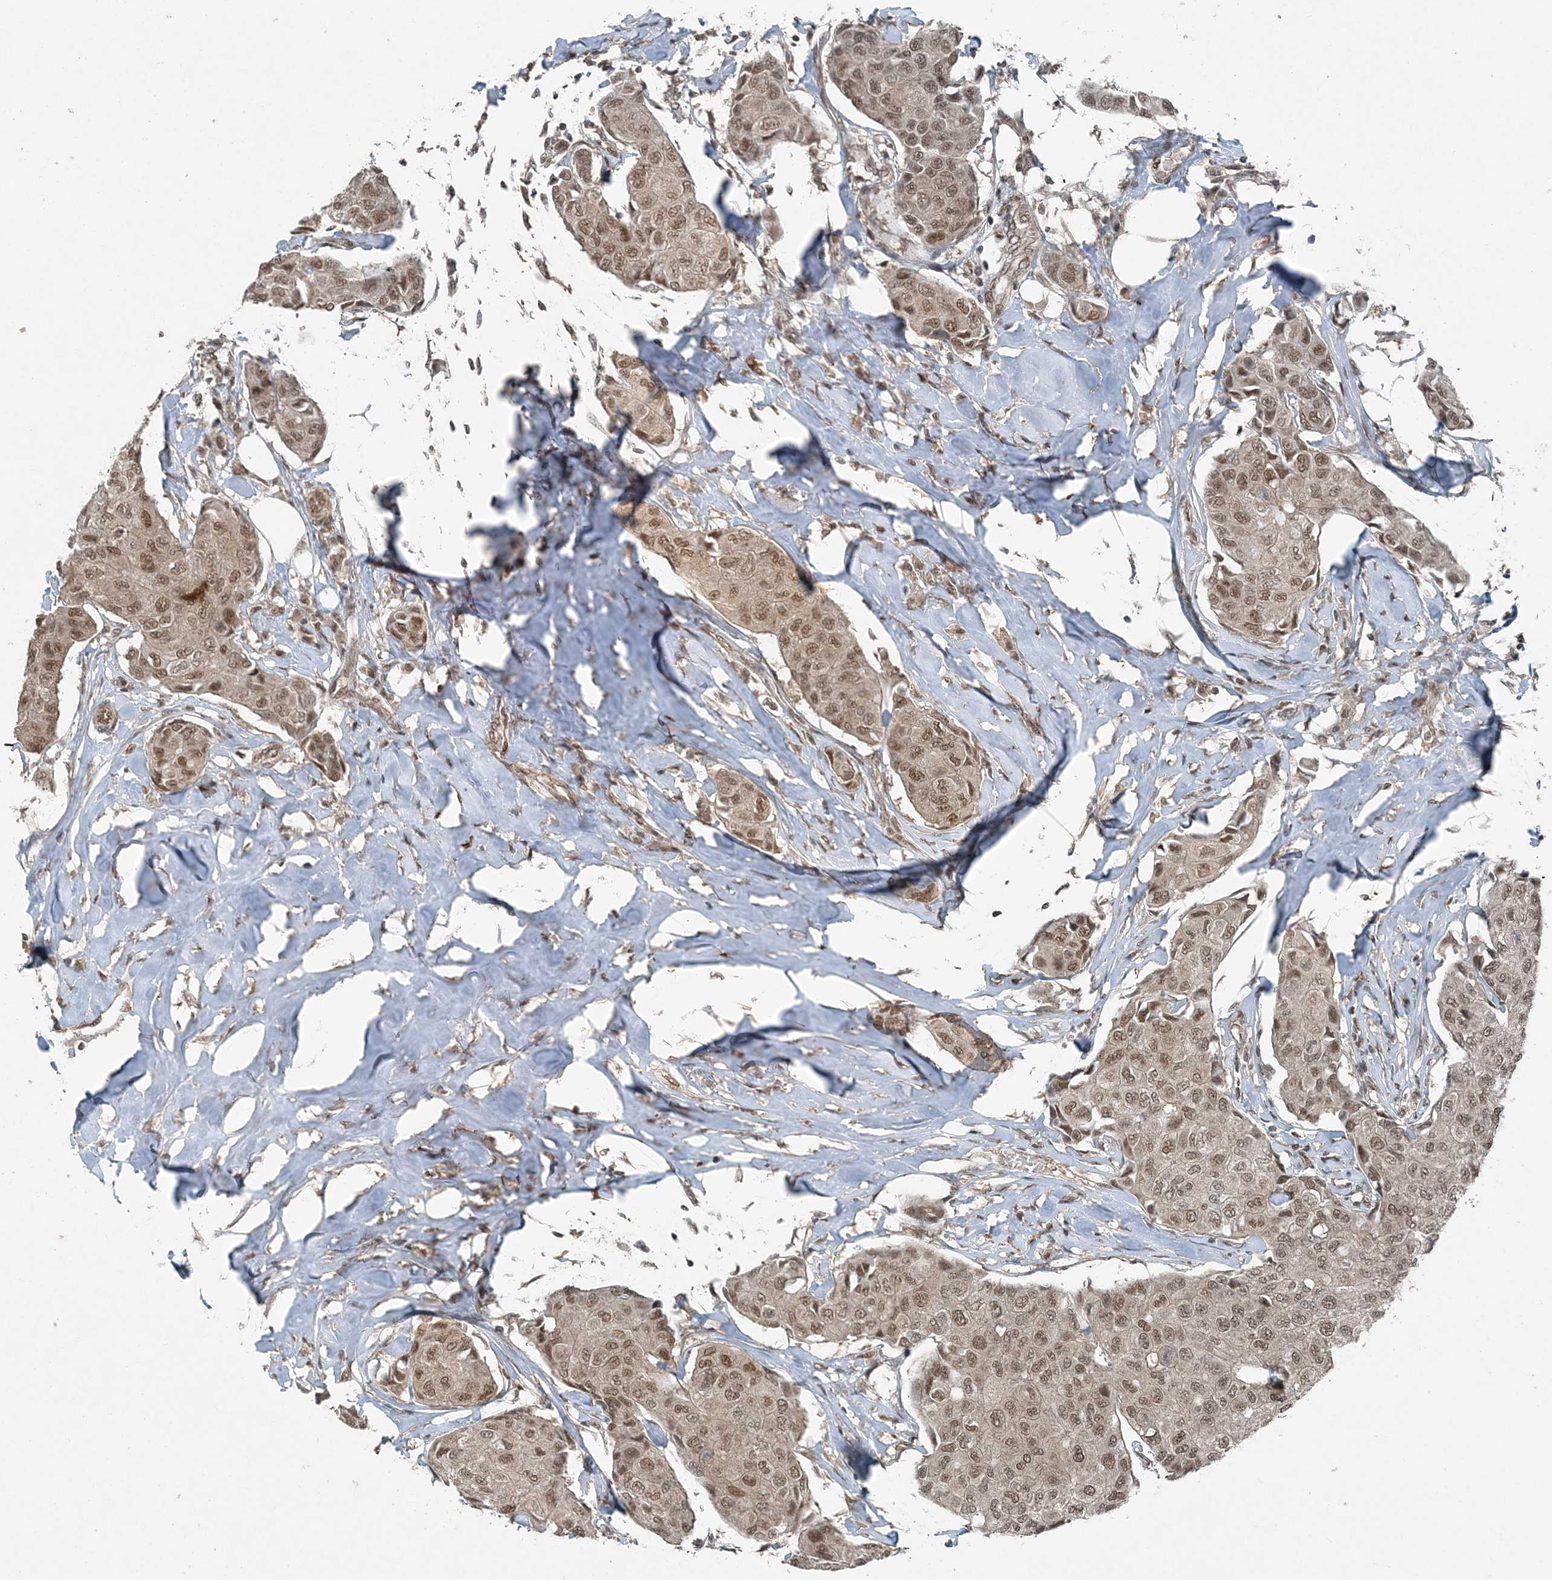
{"staining": {"intensity": "moderate", "quantity": ">75%", "location": "nuclear"}, "tissue": "breast cancer", "cell_type": "Tumor cells", "image_type": "cancer", "snomed": [{"axis": "morphology", "description": "Duct carcinoma"}, {"axis": "topography", "description": "Breast"}], "caption": "Breast cancer (infiltrating ductal carcinoma) stained with immunohistochemistry displays moderate nuclear staining in approximately >75% of tumor cells. (brown staining indicates protein expression, while blue staining denotes nuclei).", "gene": "COPS7B", "patient": {"sex": "female", "age": 80}}